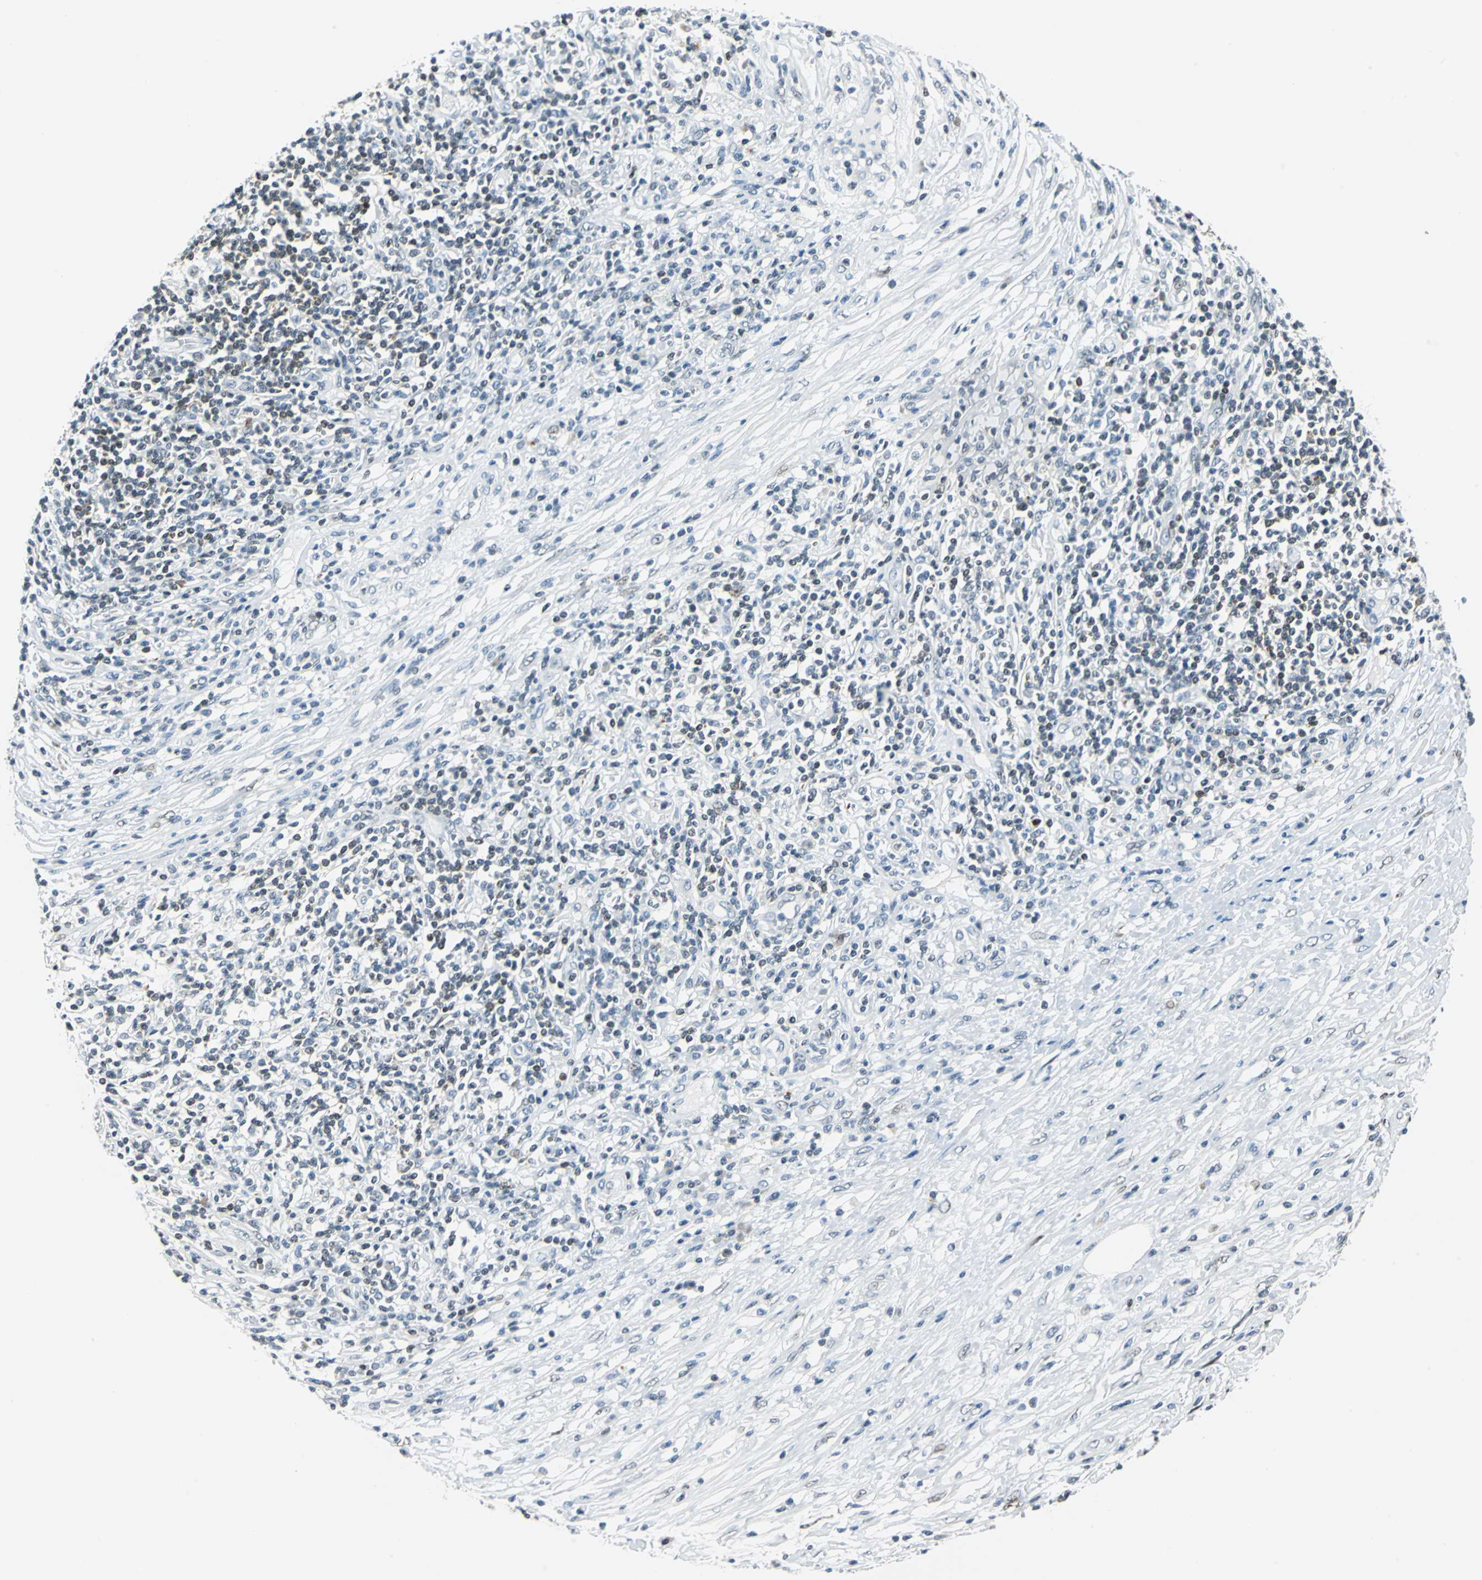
{"staining": {"intensity": "weak", "quantity": "25%-75%", "location": "cytoplasmic/membranous,nuclear"}, "tissue": "lymphoma", "cell_type": "Tumor cells", "image_type": "cancer", "snomed": [{"axis": "morphology", "description": "Malignant lymphoma, non-Hodgkin's type, High grade"}, {"axis": "topography", "description": "Lymph node"}], "caption": "A low amount of weak cytoplasmic/membranous and nuclear expression is present in about 25%-75% of tumor cells in lymphoma tissue.", "gene": "HCFC2", "patient": {"sex": "female", "age": 84}}